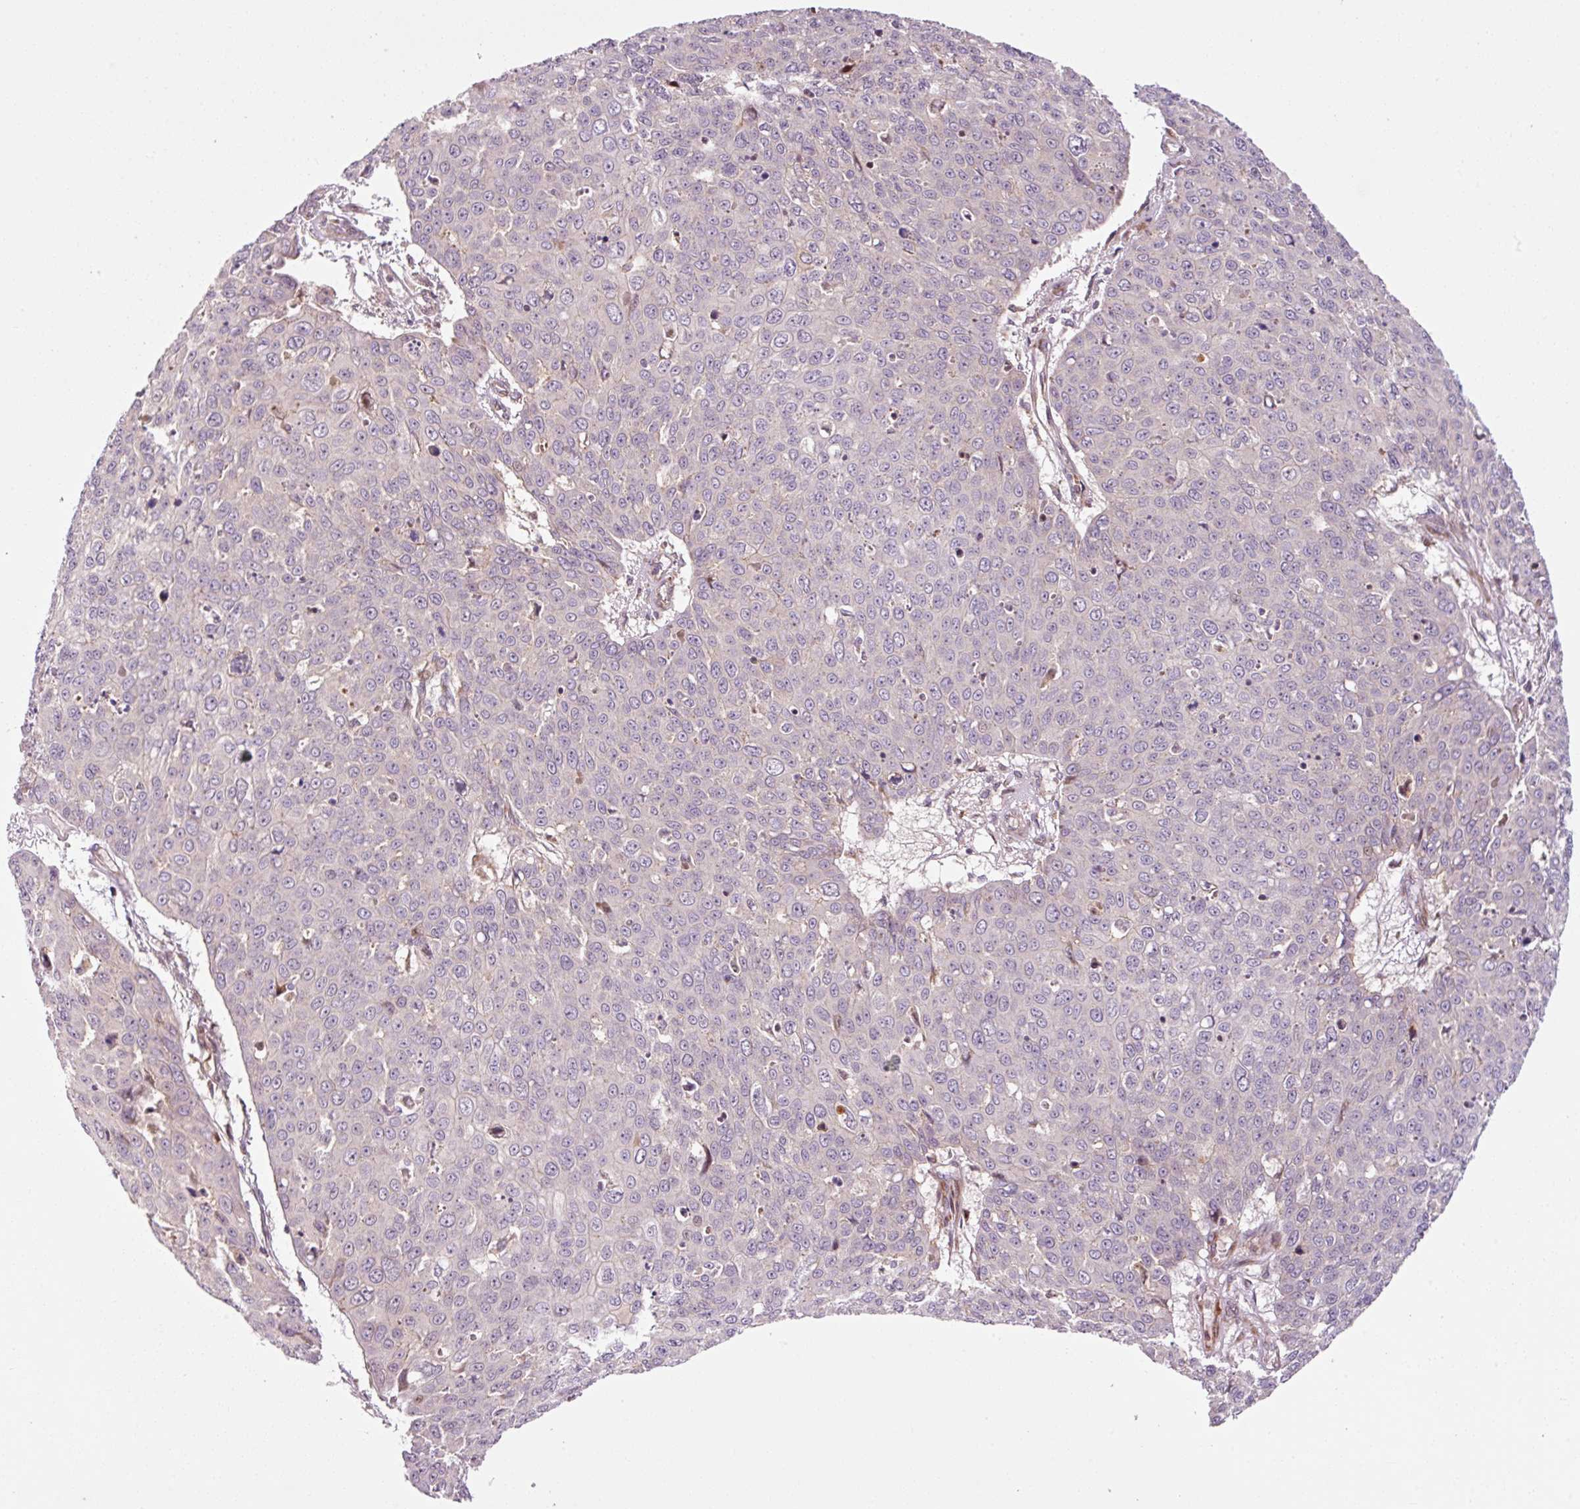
{"staining": {"intensity": "negative", "quantity": "none", "location": "none"}, "tissue": "skin cancer", "cell_type": "Tumor cells", "image_type": "cancer", "snomed": [{"axis": "morphology", "description": "Squamous cell carcinoma, NOS"}, {"axis": "topography", "description": "Skin"}], "caption": "This is a image of IHC staining of skin cancer, which shows no positivity in tumor cells.", "gene": "ANKRD20A1", "patient": {"sex": "male", "age": 71}}